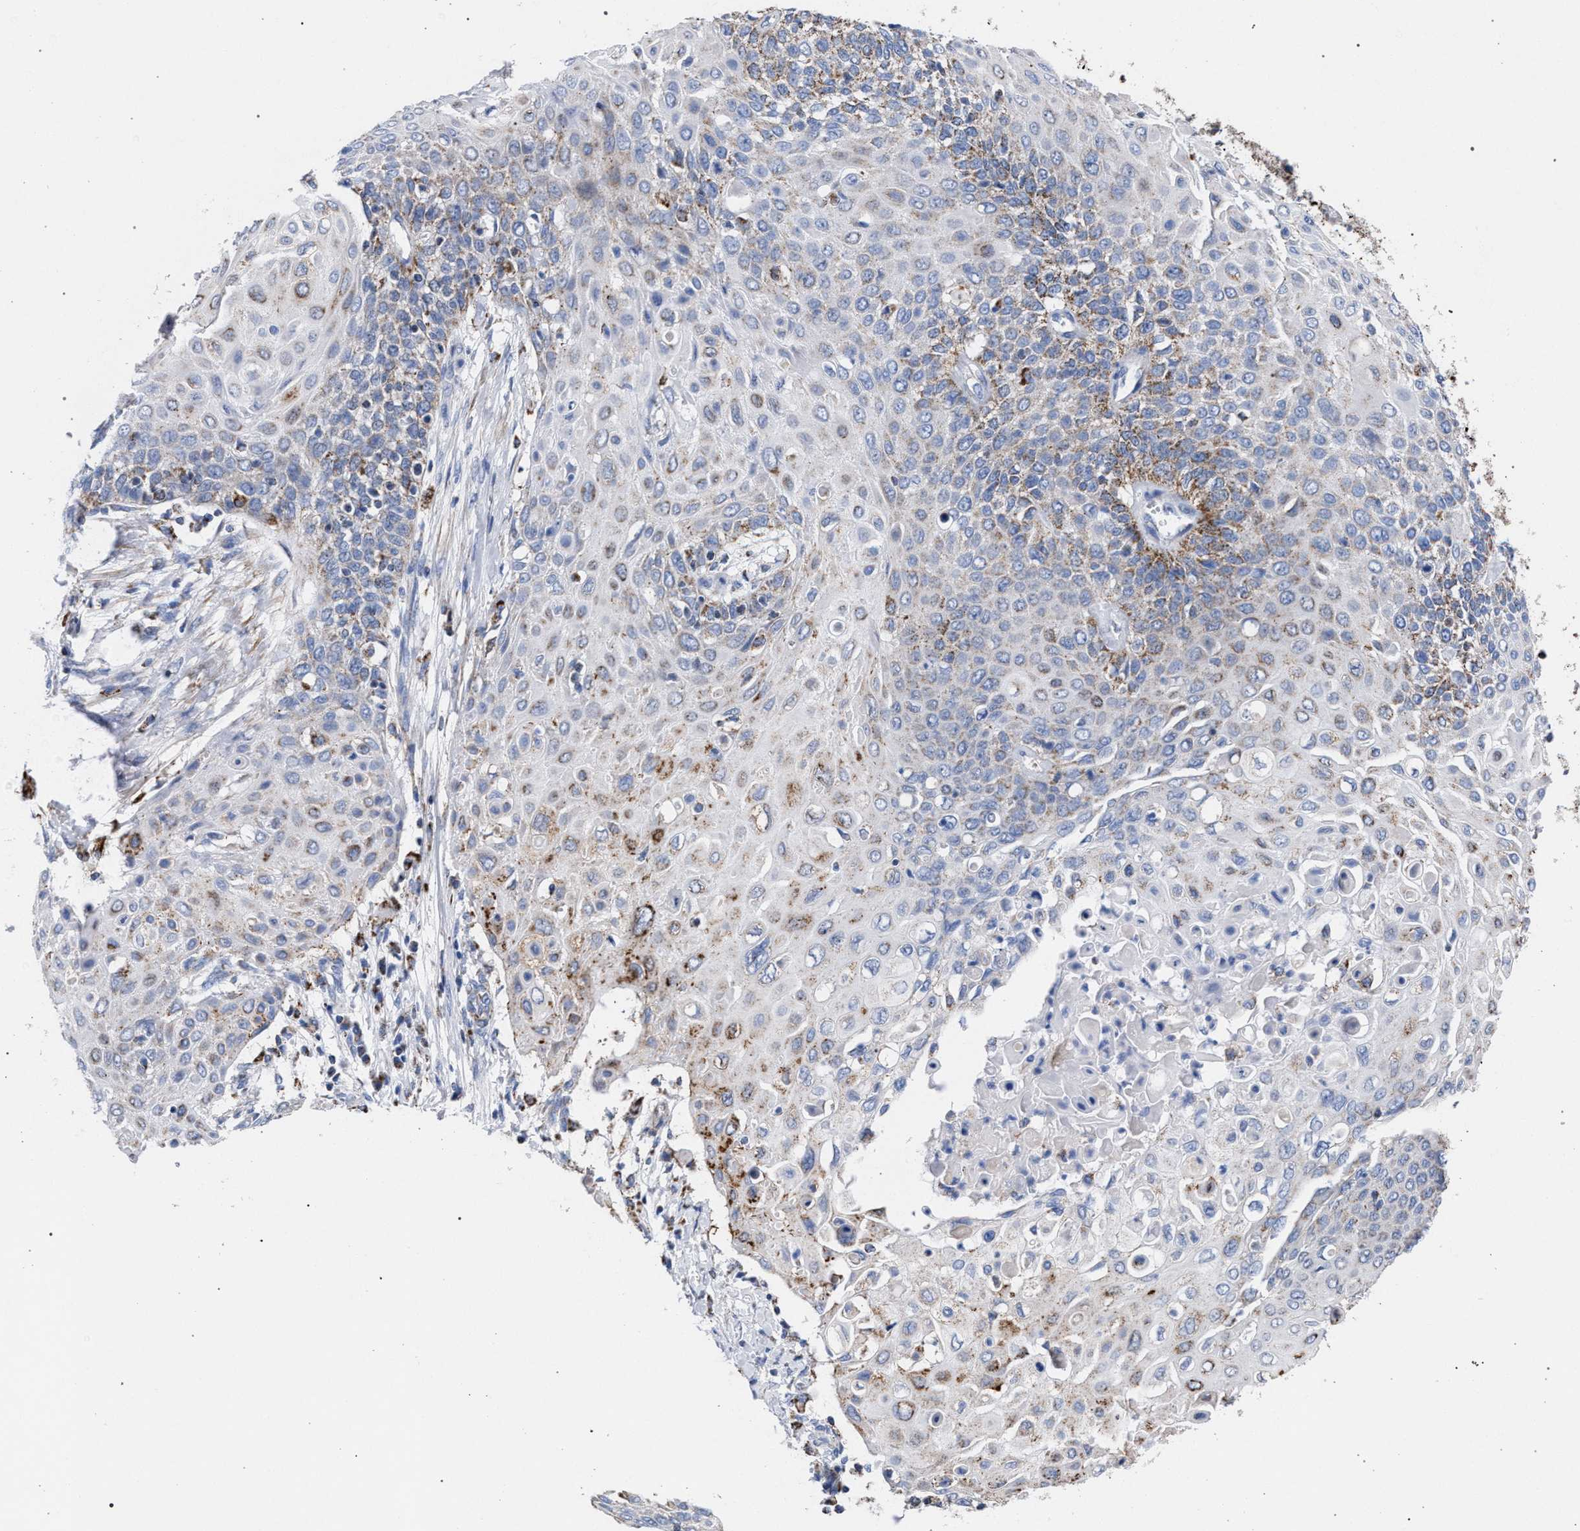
{"staining": {"intensity": "moderate", "quantity": "<25%", "location": "cytoplasmic/membranous"}, "tissue": "cervical cancer", "cell_type": "Tumor cells", "image_type": "cancer", "snomed": [{"axis": "morphology", "description": "Squamous cell carcinoma, NOS"}, {"axis": "topography", "description": "Cervix"}], "caption": "Immunohistochemical staining of squamous cell carcinoma (cervical) shows low levels of moderate cytoplasmic/membranous protein positivity in about <25% of tumor cells. The staining was performed using DAB to visualize the protein expression in brown, while the nuclei were stained in blue with hematoxylin (Magnification: 20x).", "gene": "ACADS", "patient": {"sex": "female", "age": 39}}